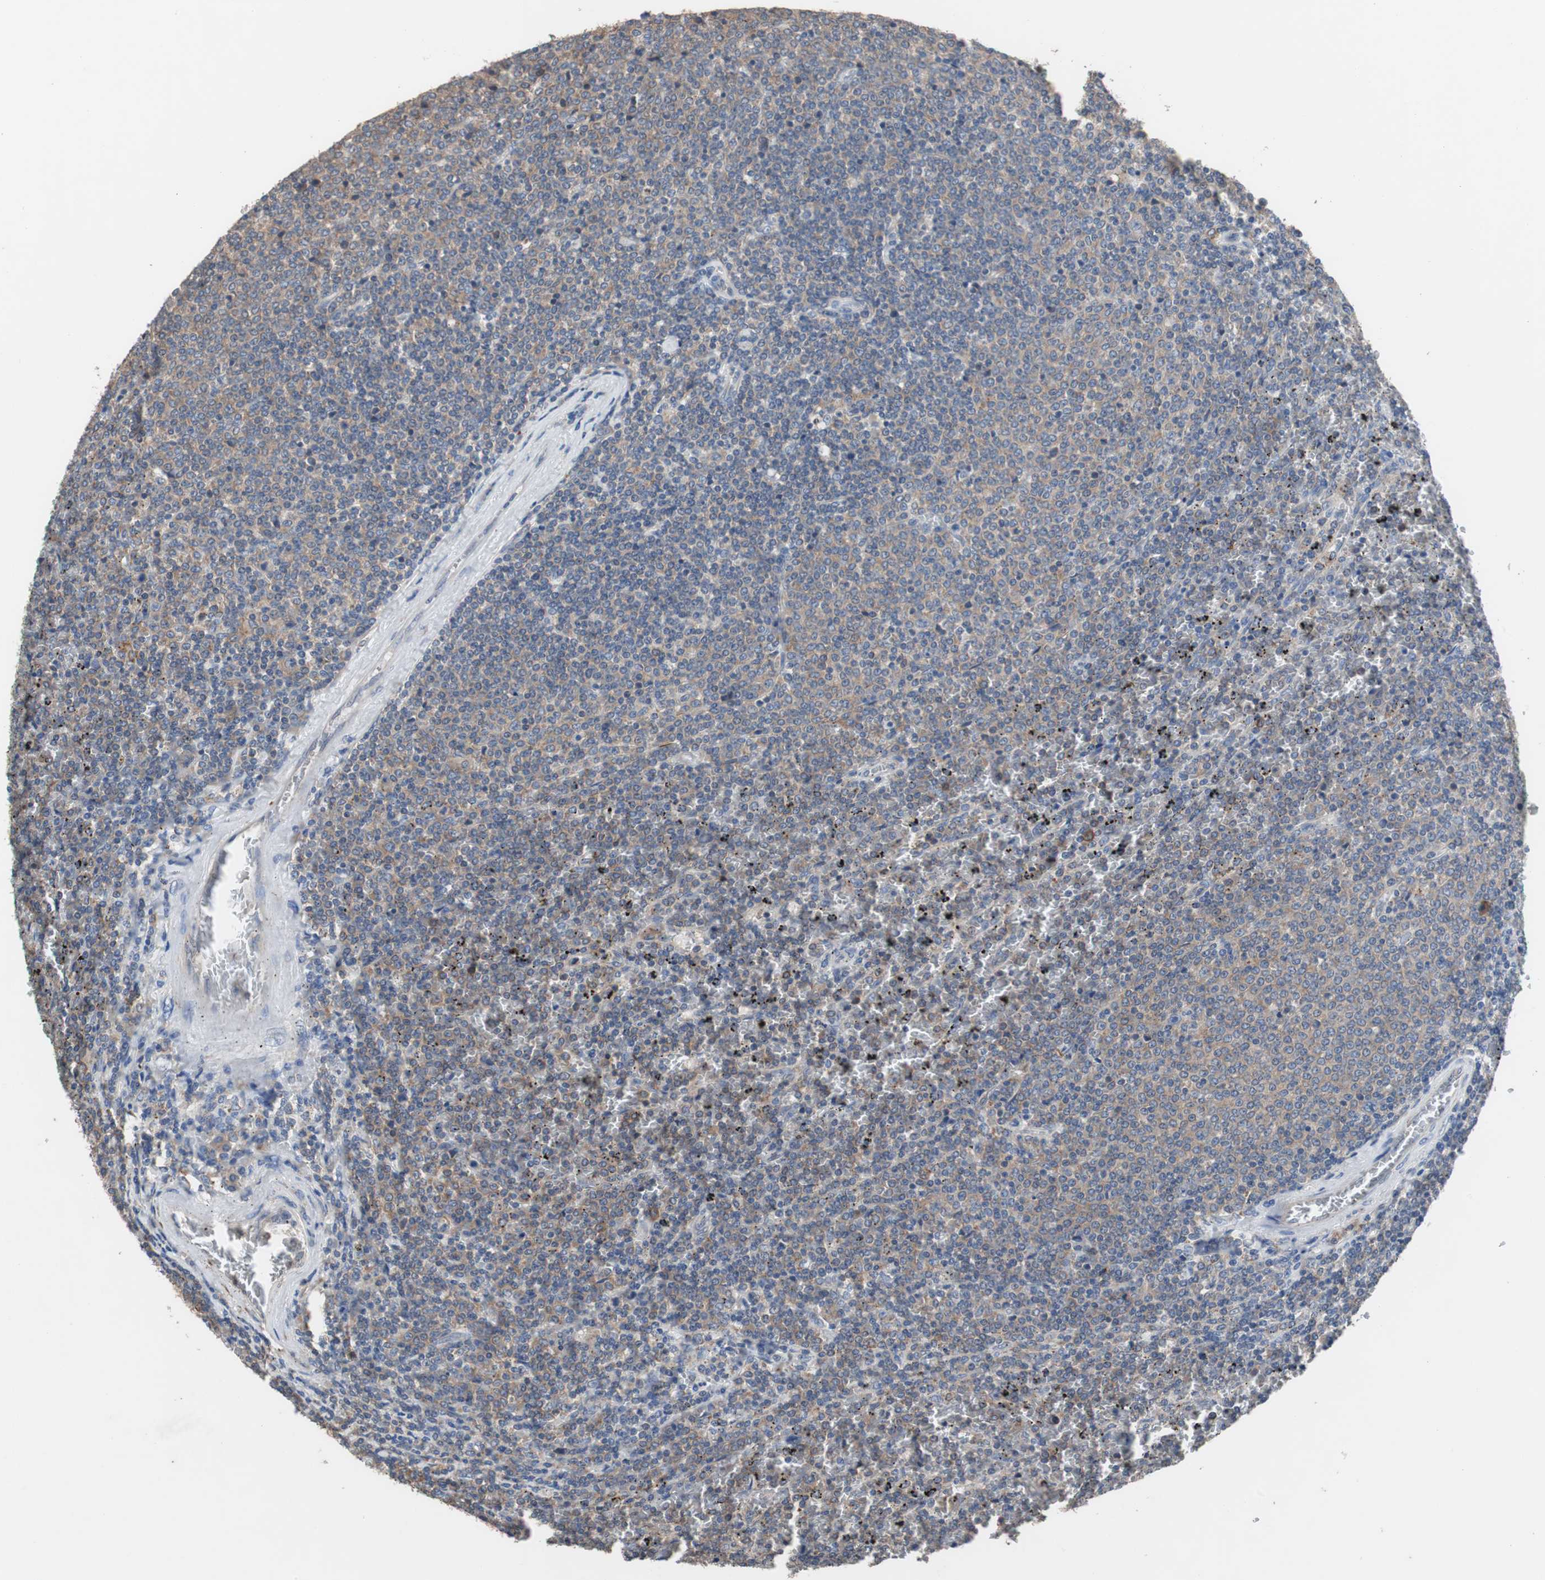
{"staining": {"intensity": "moderate", "quantity": "25%-75%", "location": "cytoplasmic/membranous"}, "tissue": "lymphoma", "cell_type": "Tumor cells", "image_type": "cancer", "snomed": [{"axis": "morphology", "description": "Malignant lymphoma, non-Hodgkin's type, Low grade"}, {"axis": "topography", "description": "Spleen"}], "caption": "IHC (DAB) staining of human low-grade malignant lymphoma, non-Hodgkin's type exhibits moderate cytoplasmic/membranous protein positivity in approximately 25%-75% of tumor cells.", "gene": "USP10", "patient": {"sex": "female", "age": 77}}